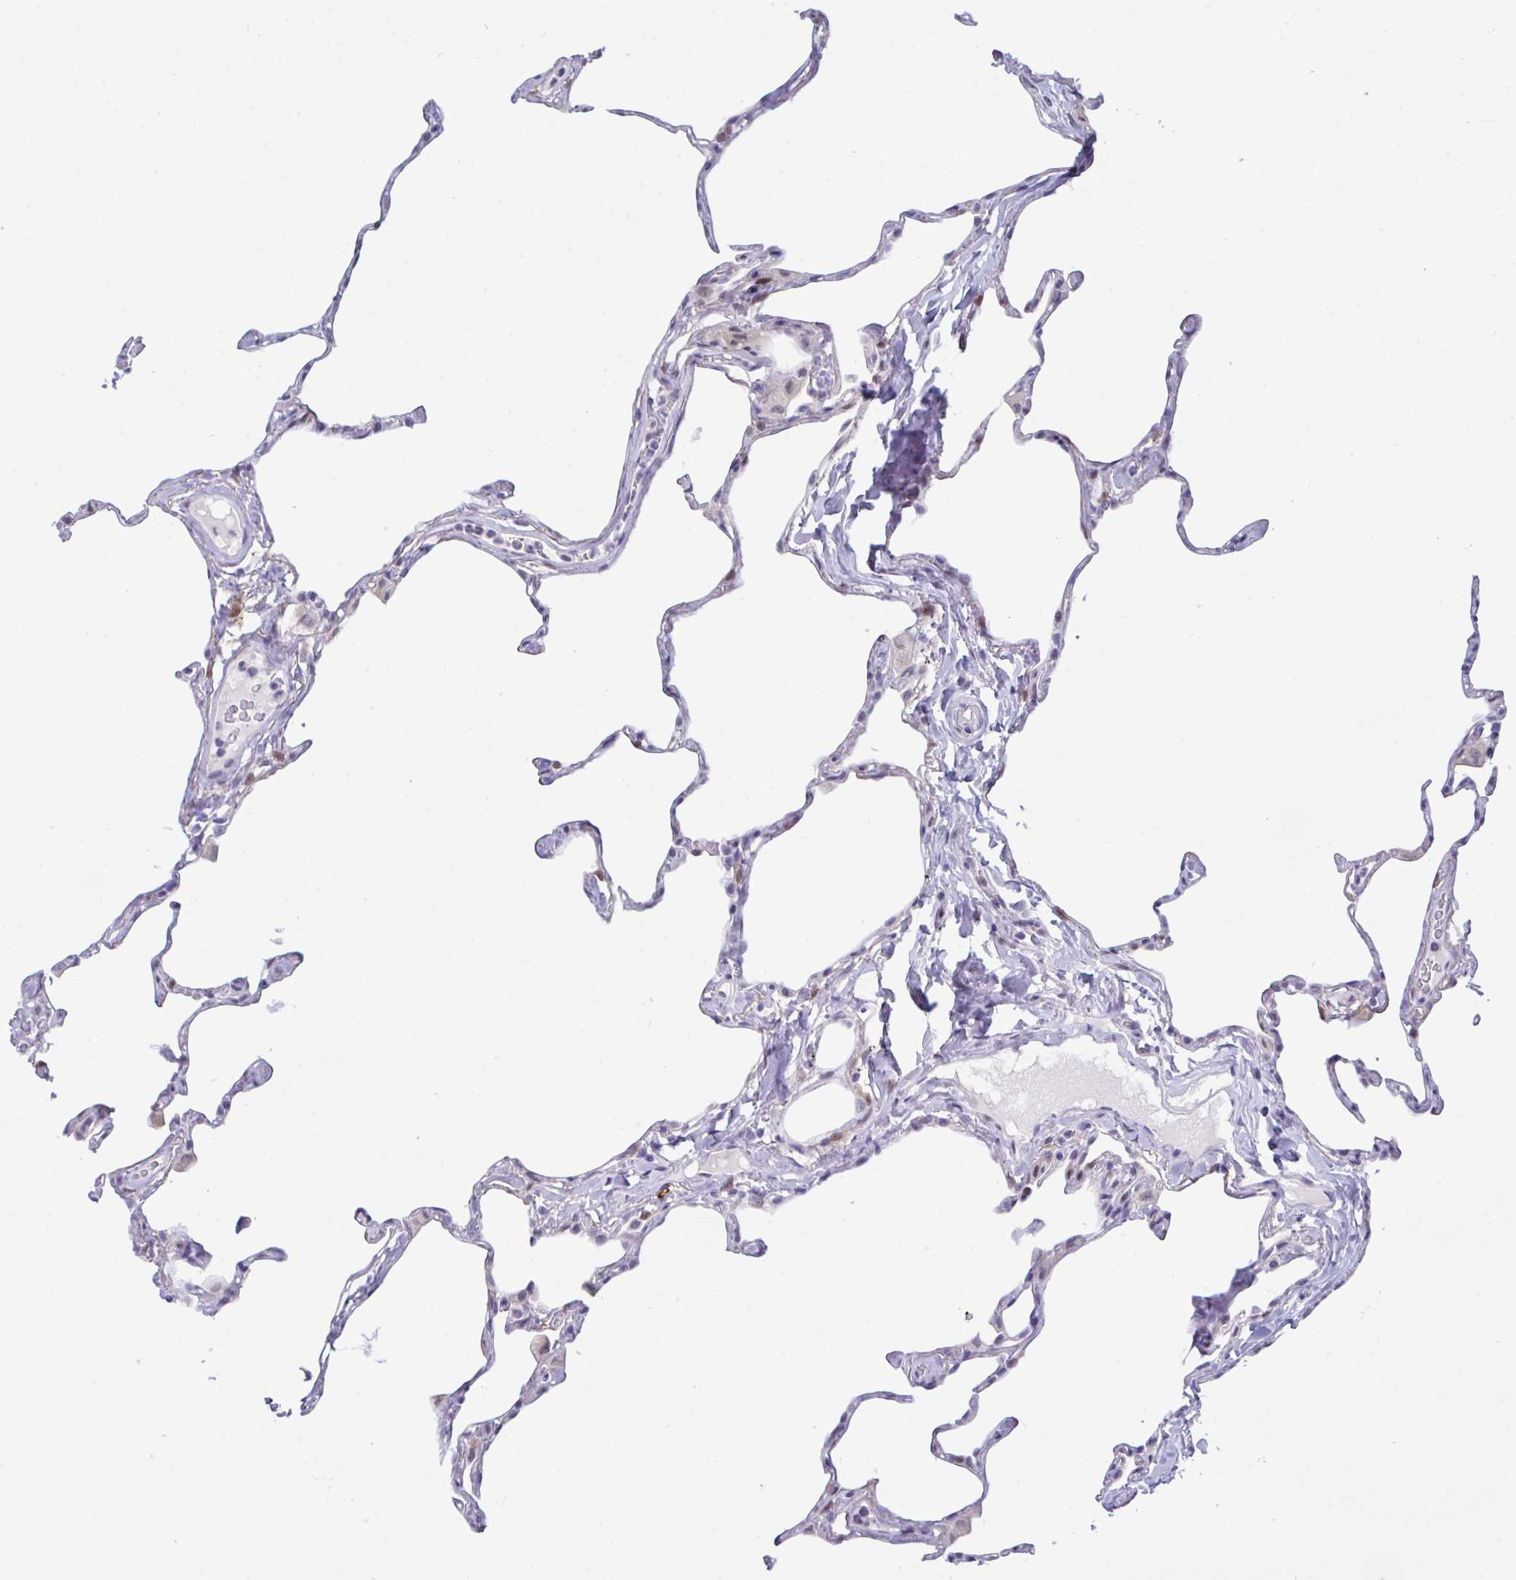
{"staining": {"intensity": "moderate", "quantity": "<25%", "location": "nuclear"}, "tissue": "lung", "cell_type": "Alveolar cells", "image_type": "normal", "snomed": [{"axis": "morphology", "description": "Normal tissue, NOS"}, {"axis": "topography", "description": "Lung"}], "caption": "Alveolar cells exhibit low levels of moderate nuclear positivity in about <25% of cells in normal human lung. Nuclei are stained in blue.", "gene": "USP35", "patient": {"sex": "male", "age": 65}}